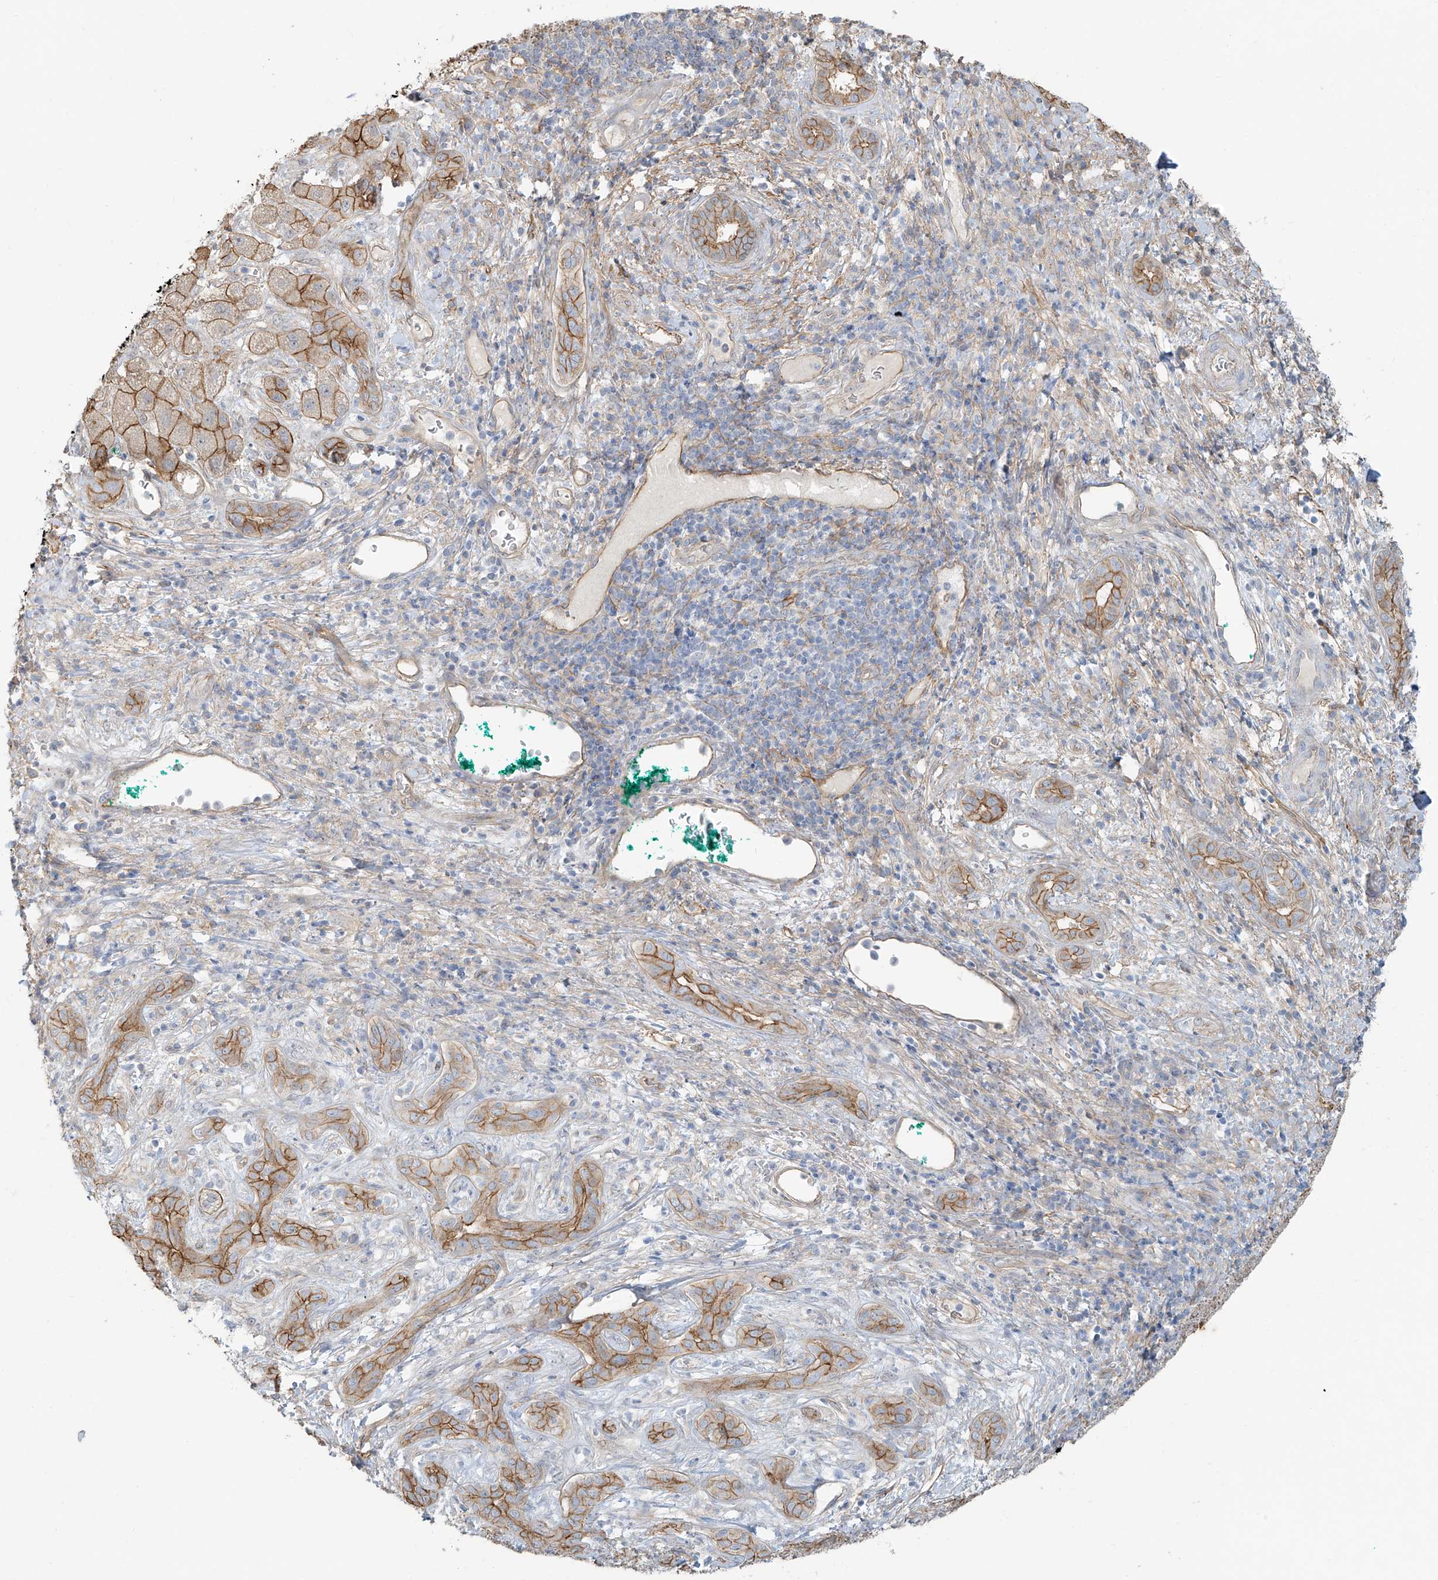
{"staining": {"intensity": "moderate", "quantity": ">75%", "location": "cytoplasmic/membranous"}, "tissue": "liver cancer", "cell_type": "Tumor cells", "image_type": "cancer", "snomed": [{"axis": "morphology", "description": "Carcinoma, Hepatocellular, NOS"}, {"axis": "topography", "description": "Liver"}], "caption": "This image exhibits IHC staining of liver cancer, with medium moderate cytoplasmic/membranous staining in about >75% of tumor cells.", "gene": "TUBE1", "patient": {"sex": "male", "age": 65}}